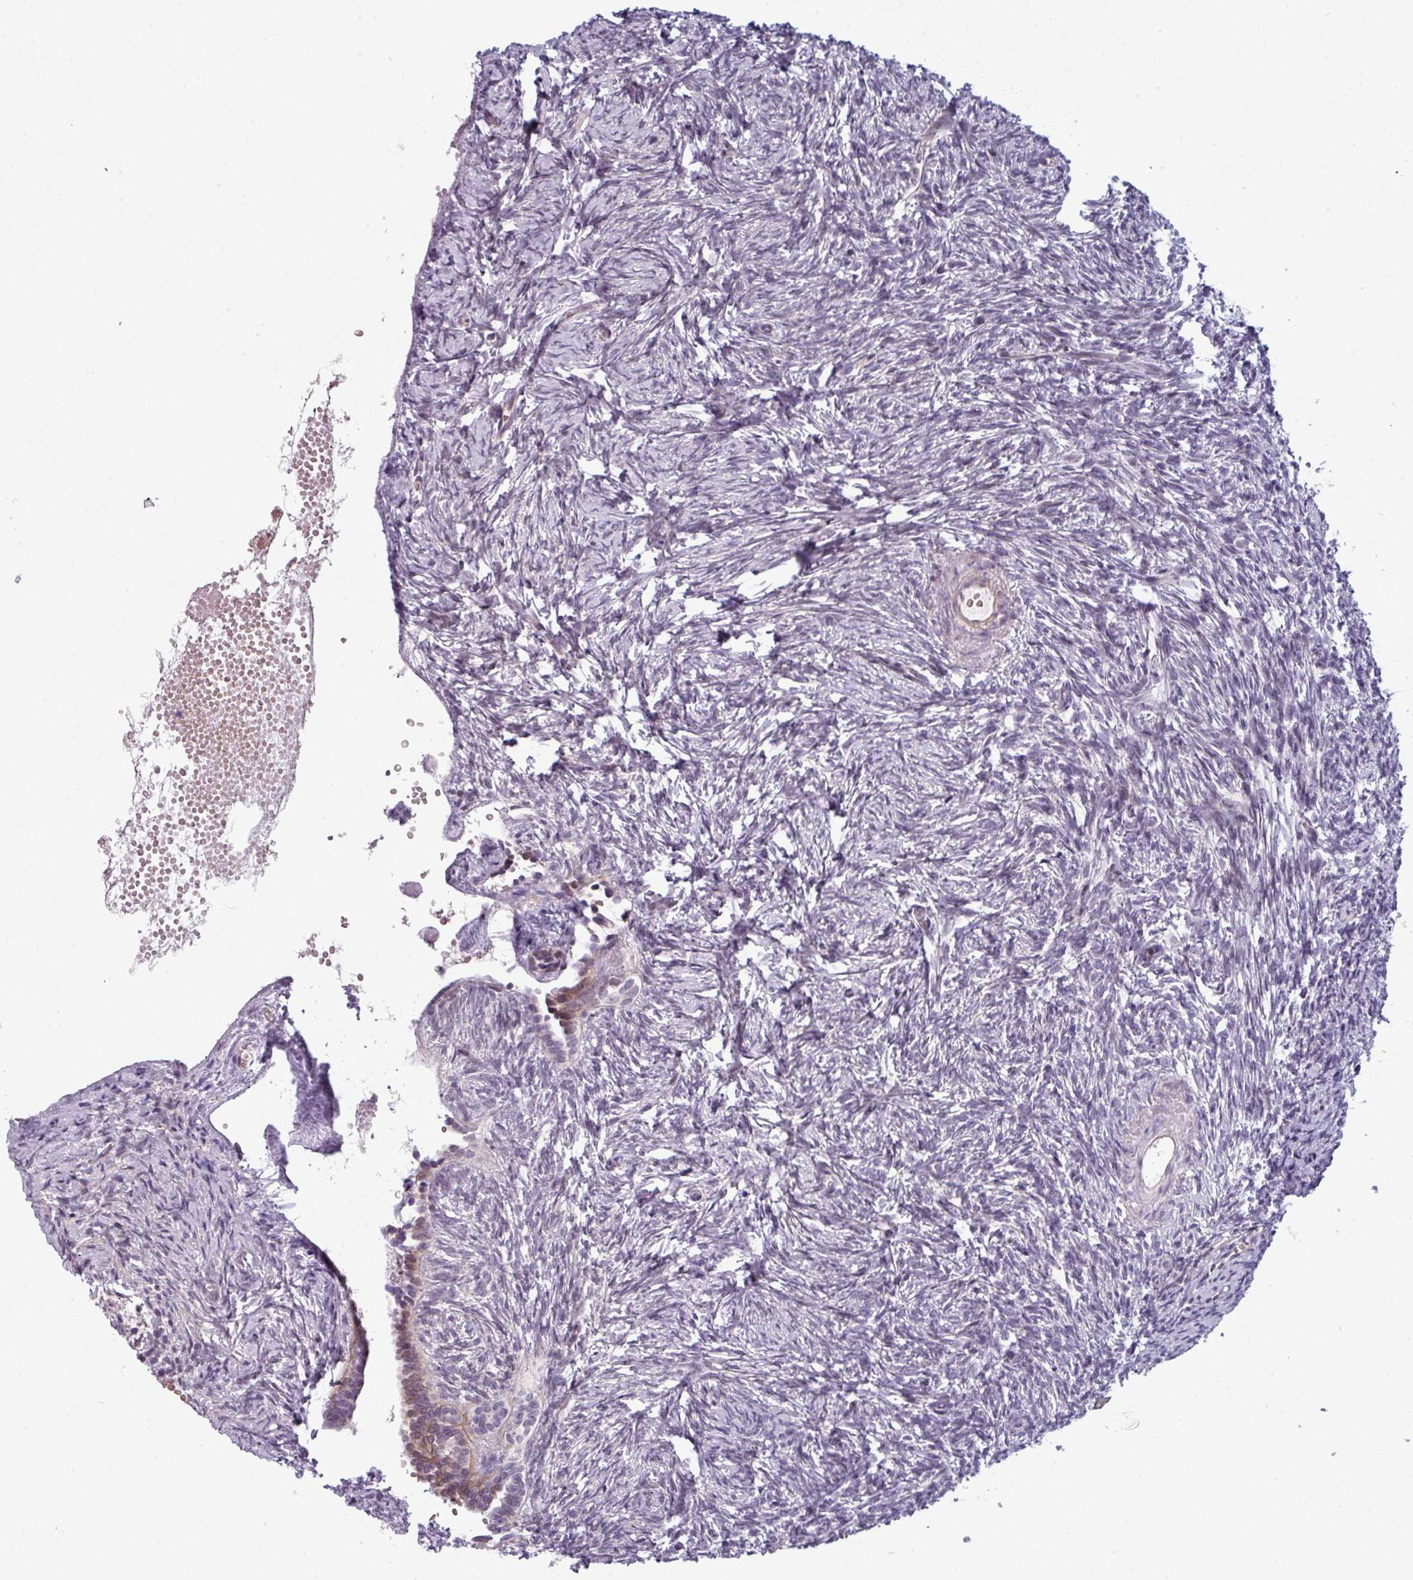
{"staining": {"intensity": "weak", "quantity": ">75%", "location": "cytoplasmic/membranous"}, "tissue": "ovary", "cell_type": "Follicle cells", "image_type": "normal", "snomed": [{"axis": "morphology", "description": "Normal tissue, NOS"}, {"axis": "topography", "description": "Ovary"}], "caption": "Immunohistochemical staining of unremarkable ovary demonstrates >75% levels of weak cytoplasmic/membranous protein expression in approximately >75% of follicle cells. (IHC, brightfield microscopy, high magnification).", "gene": "PRAMEF12", "patient": {"sex": "female", "age": 51}}